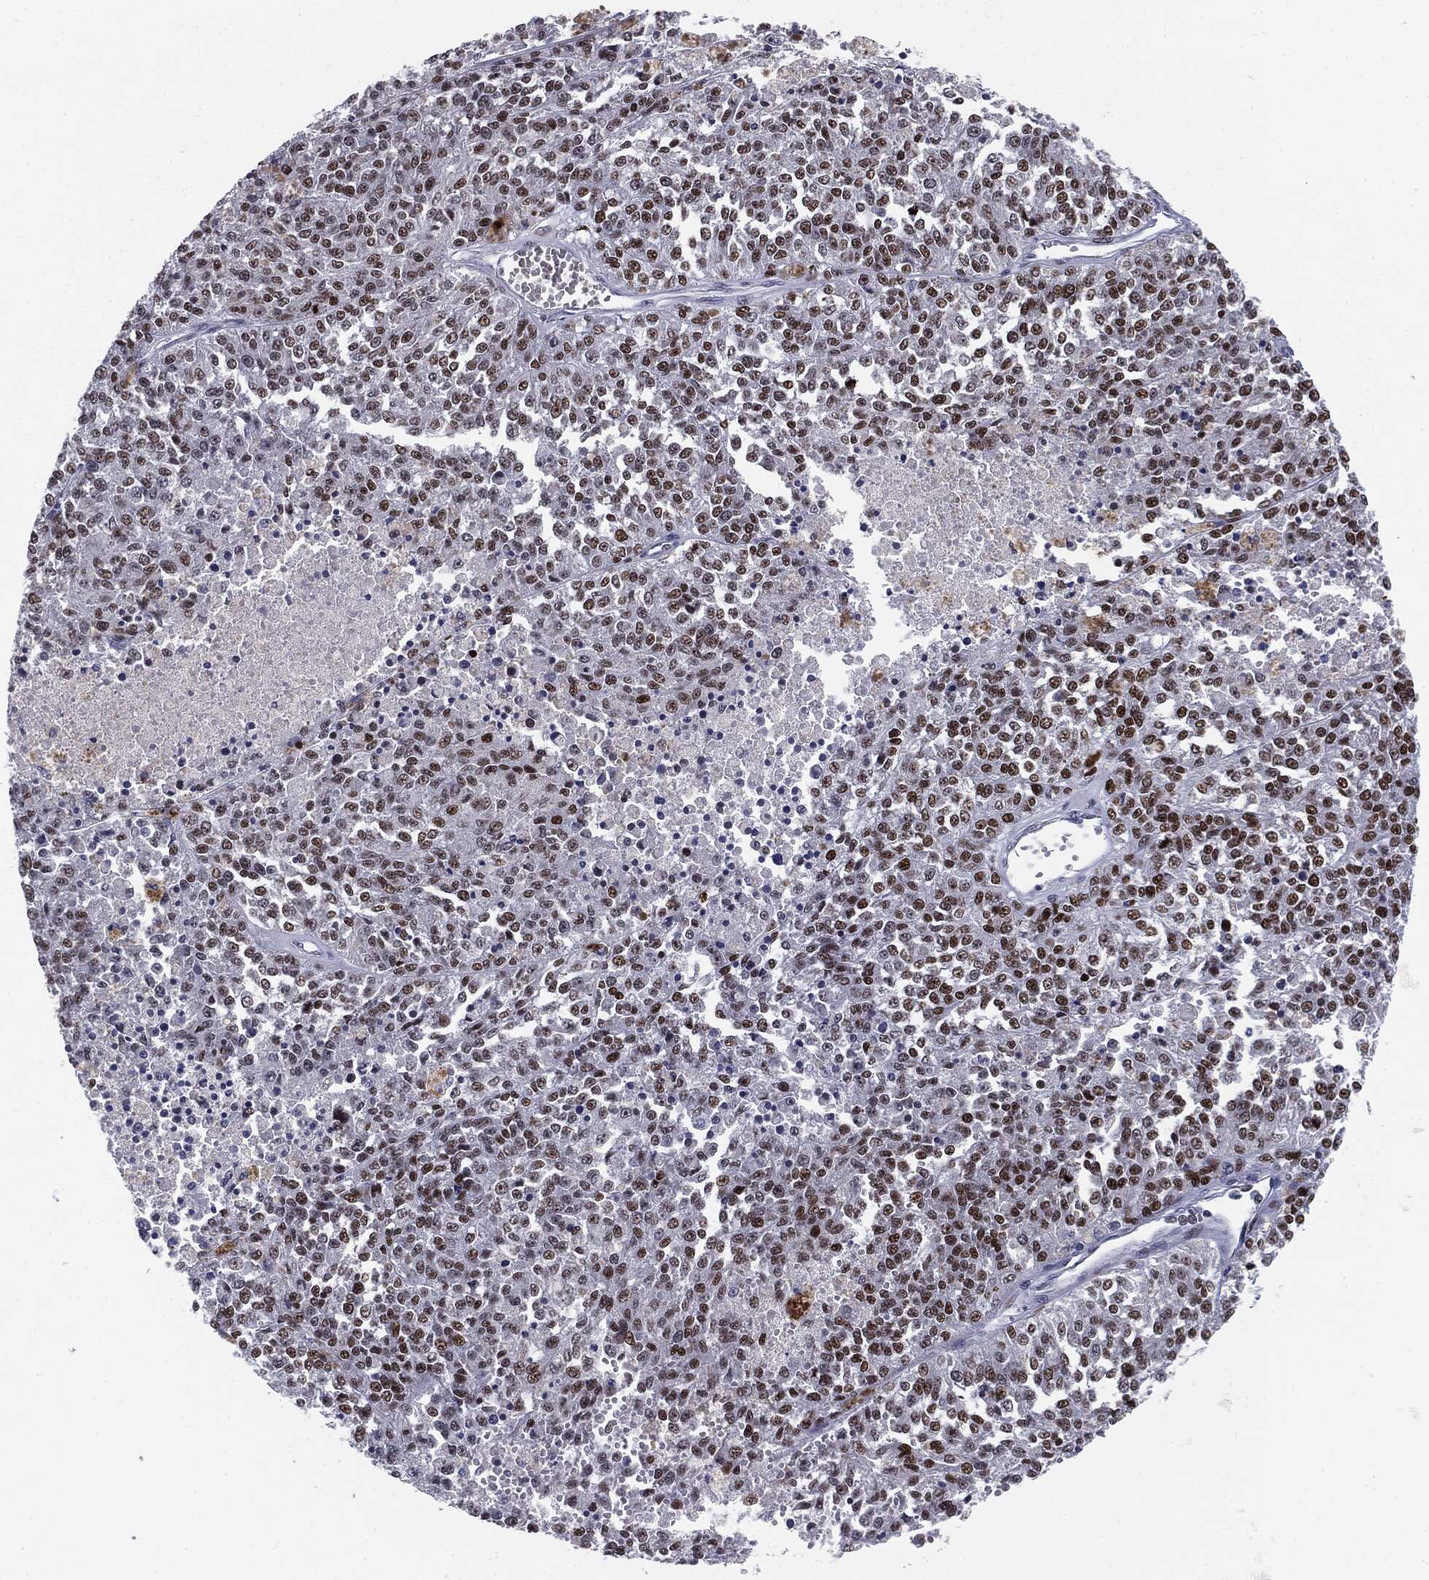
{"staining": {"intensity": "strong", "quantity": ">75%", "location": "nuclear"}, "tissue": "melanoma", "cell_type": "Tumor cells", "image_type": "cancer", "snomed": [{"axis": "morphology", "description": "Malignant melanoma, Metastatic site"}, {"axis": "topography", "description": "Lymph node"}], "caption": "Immunohistochemical staining of human melanoma reveals strong nuclear protein positivity in about >75% of tumor cells.", "gene": "MDC1", "patient": {"sex": "female", "age": 64}}